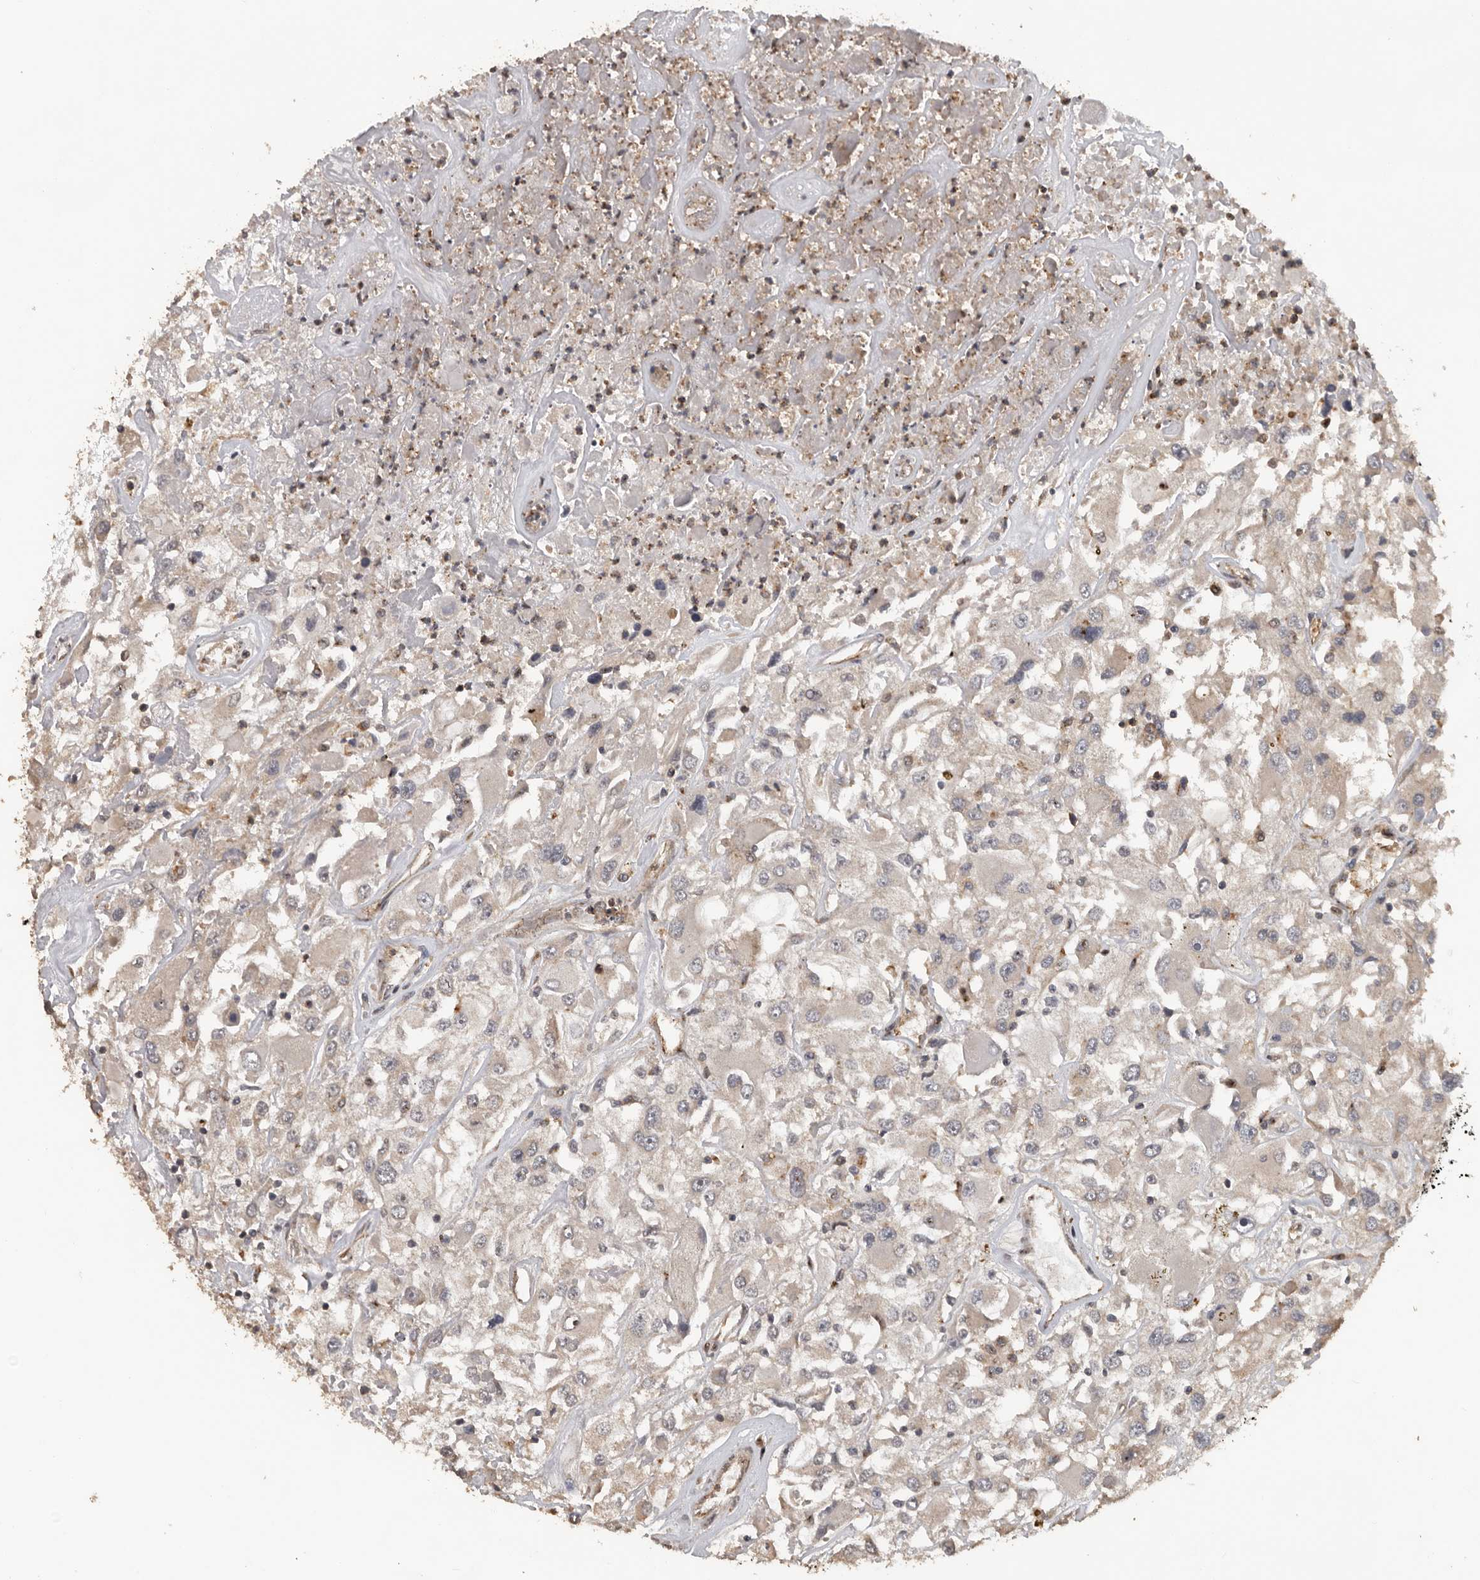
{"staining": {"intensity": "weak", "quantity": "<25%", "location": "cytoplasmic/membranous"}, "tissue": "renal cancer", "cell_type": "Tumor cells", "image_type": "cancer", "snomed": [{"axis": "morphology", "description": "Adenocarcinoma, NOS"}, {"axis": "topography", "description": "Kidney"}], "caption": "Renal cancer (adenocarcinoma) stained for a protein using IHC exhibits no expression tumor cells.", "gene": "CEP350", "patient": {"sex": "female", "age": 52}}